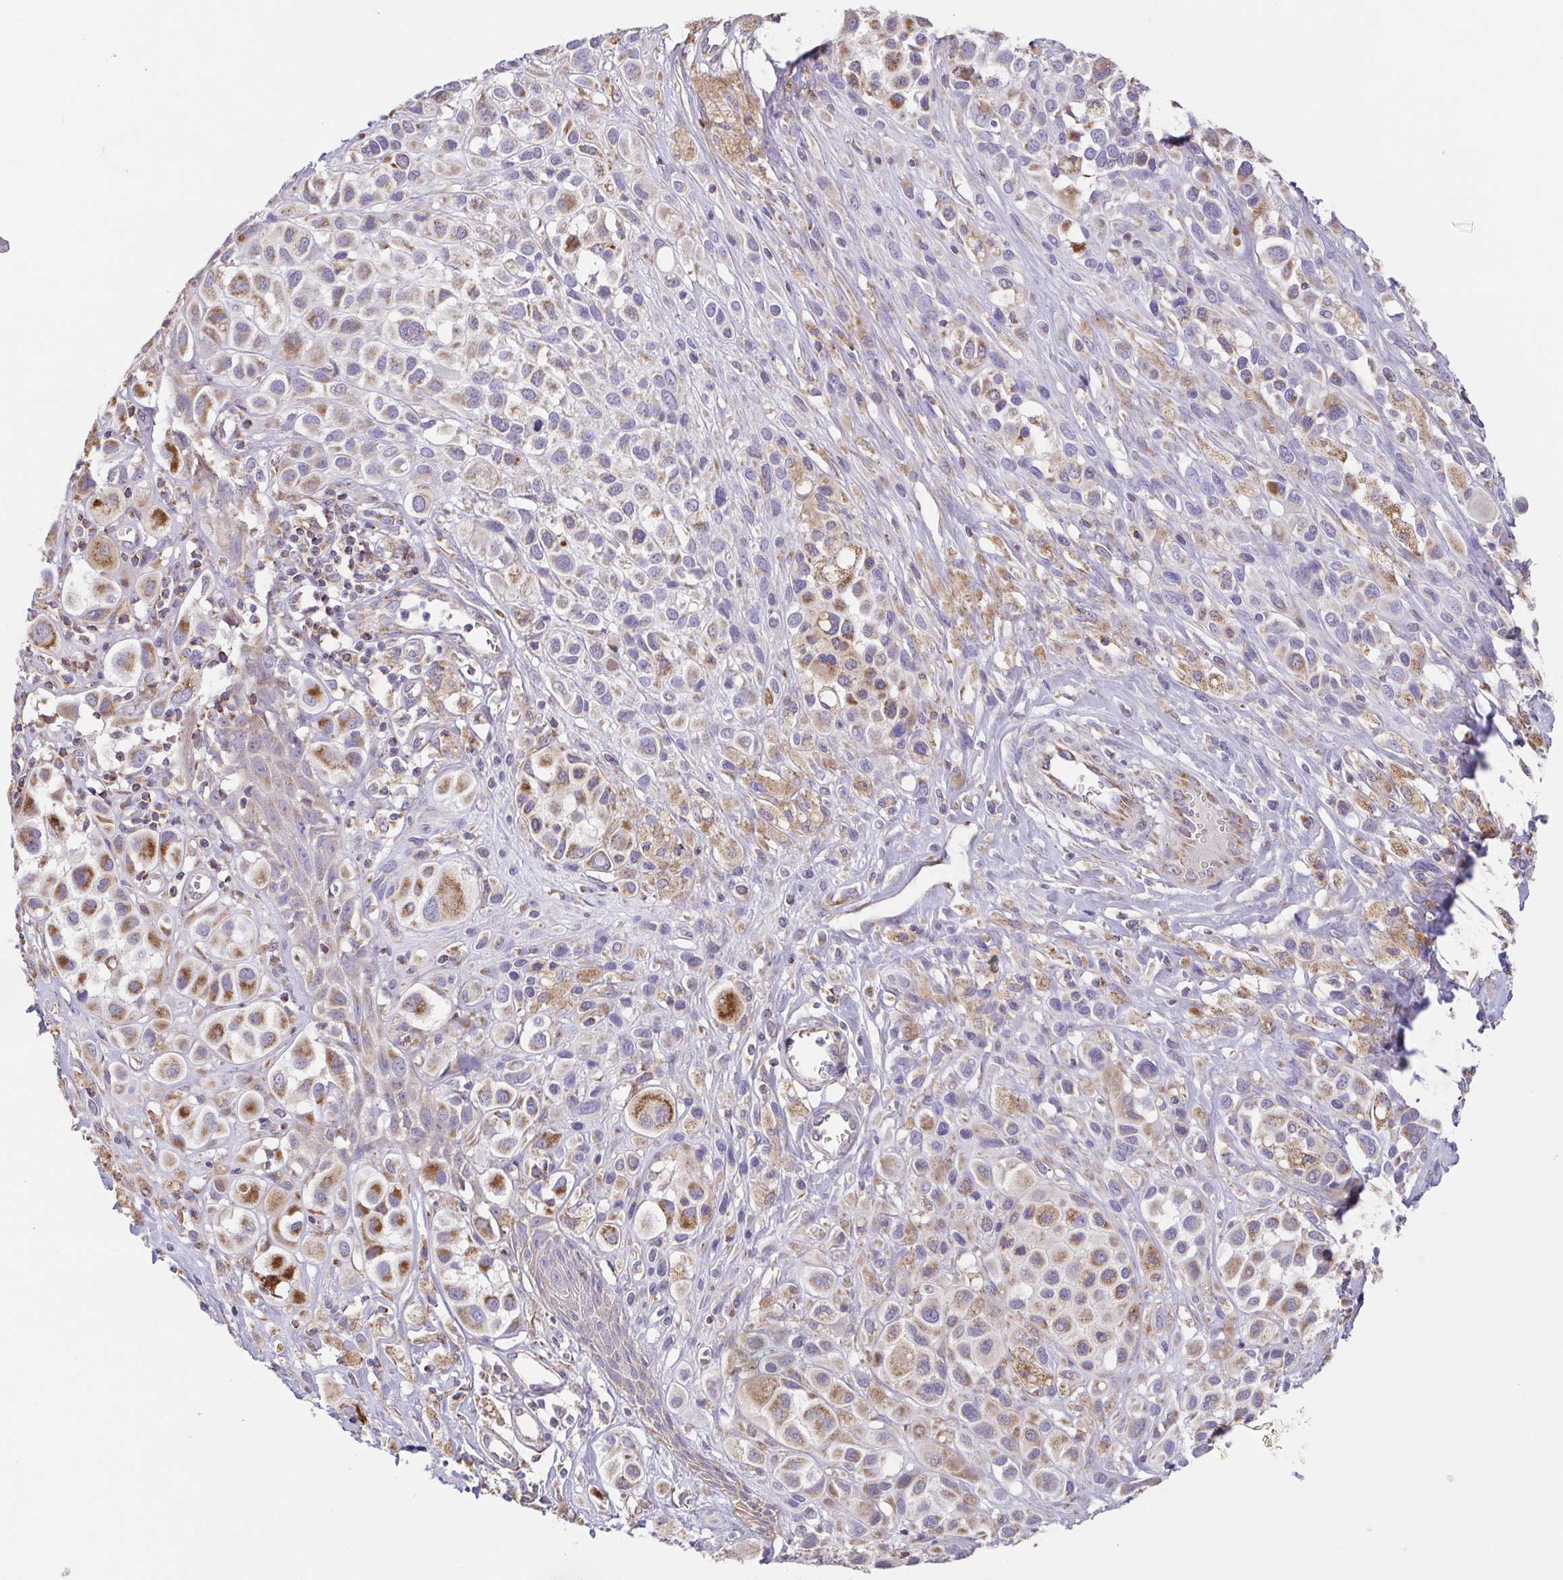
{"staining": {"intensity": "moderate", "quantity": ">75%", "location": "cytoplasmic/membranous"}, "tissue": "melanoma", "cell_type": "Tumor cells", "image_type": "cancer", "snomed": [{"axis": "morphology", "description": "Malignant melanoma, NOS"}, {"axis": "topography", "description": "Skin"}], "caption": "Brown immunohistochemical staining in human malignant melanoma exhibits moderate cytoplasmic/membranous staining in about >75% of tumor cells.", "gene": "GINM1", "patient": {"sex": "male", "age": 77}}